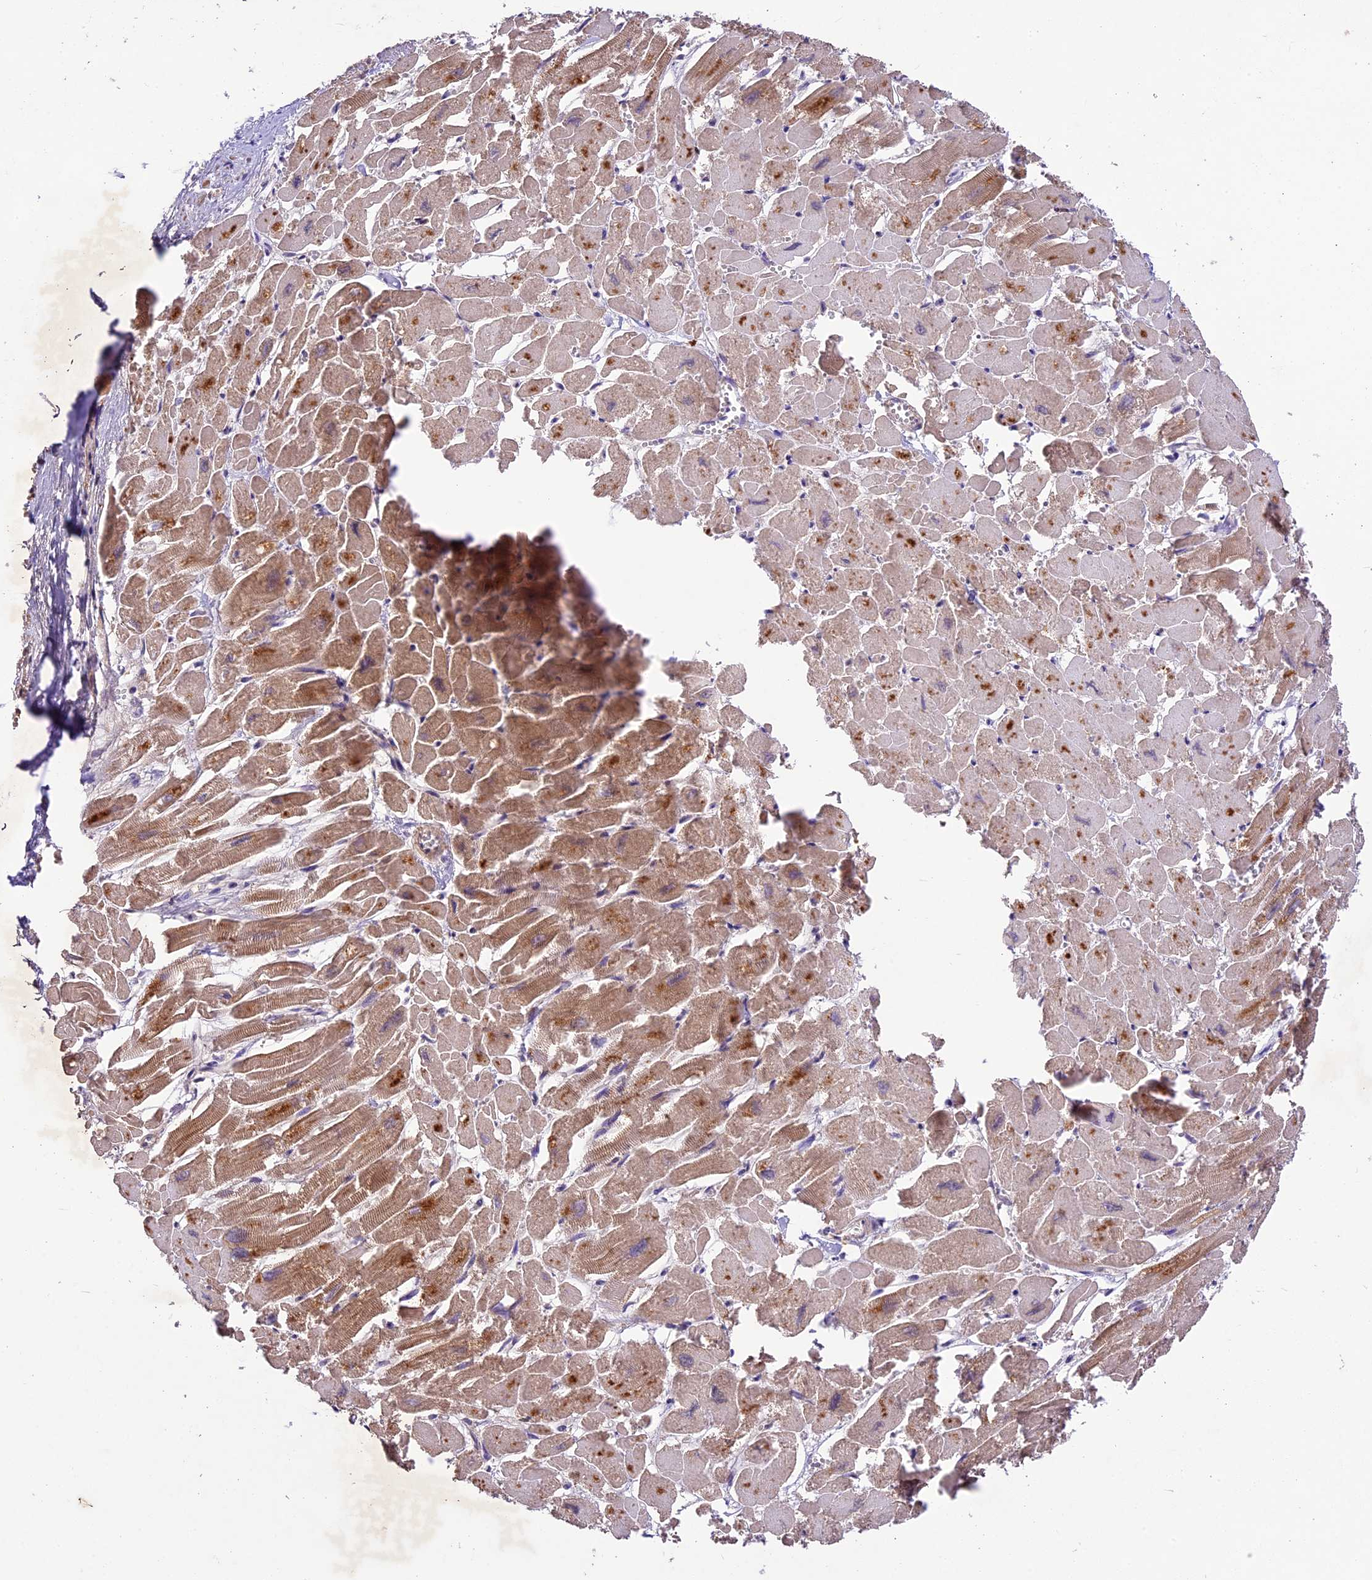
{"staining": {"intensity": "moderate", "quantity": ">75%", "location": "cytoplasmic/membranous"}, "tissue": "heart muscle", "cell_type": "Cardiomyocytes", "image_type": "normal", "snomed": [{"axis": "morphology", "description": "Normal tissue, NOS"}, {"axis": "topography", "description": "Heart"}], "caption": "Heart muscle stained with immunohistochemistry (IHC) exhibits moderate cytoplasmic/membranous expression in approximately >75% of cardiomyocytes. Nuclei are stained in blue.", "gene": "ATP10A", "patient": {"sex": "male", "age": 54}}